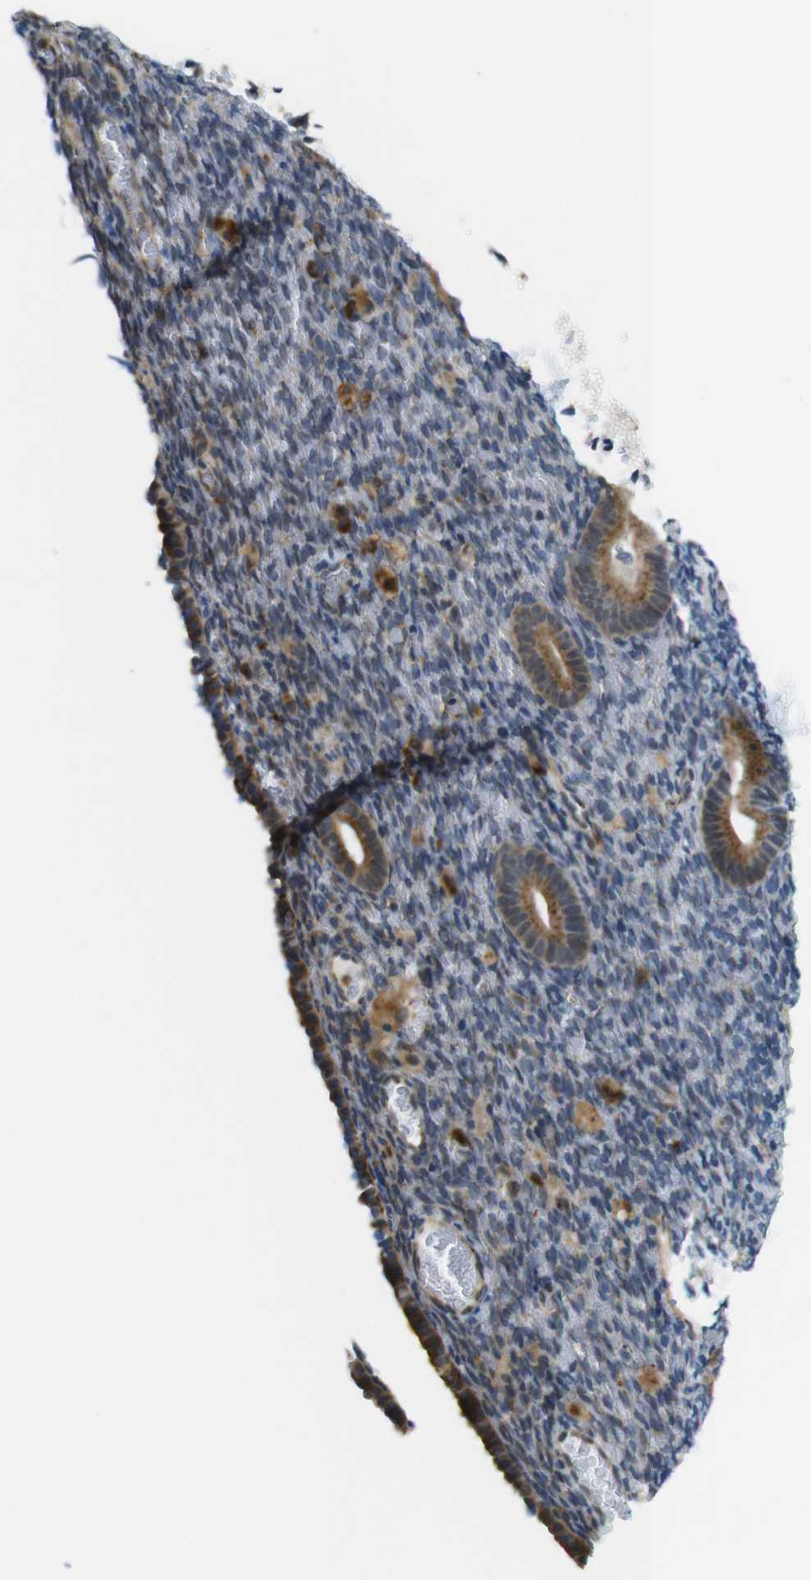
{"staining": {"intensity": "weak", "quantity": "<25%", "location": "cytoplasmic/membranous"}, "tissue": "endometrium", "cell_type": "Cells in endometrial stroma", "image_type": "normal", "snomed": [{"axis": "morphology", "description": "Normal tissue, NOS"}, {"axis": "topography", "description": "Endometrium"}], "caption": "Immunohistochemistry of benign endometrium exhibits no expression in cells in endometrial stroma. (Brightfield microscopy of DAB (3,3'-diaminobenzidine) immunohistochemistry (IHC) at high magnification).", "gene": "ZDHHC3", "patient": {"sex": "female", "age": 51}}